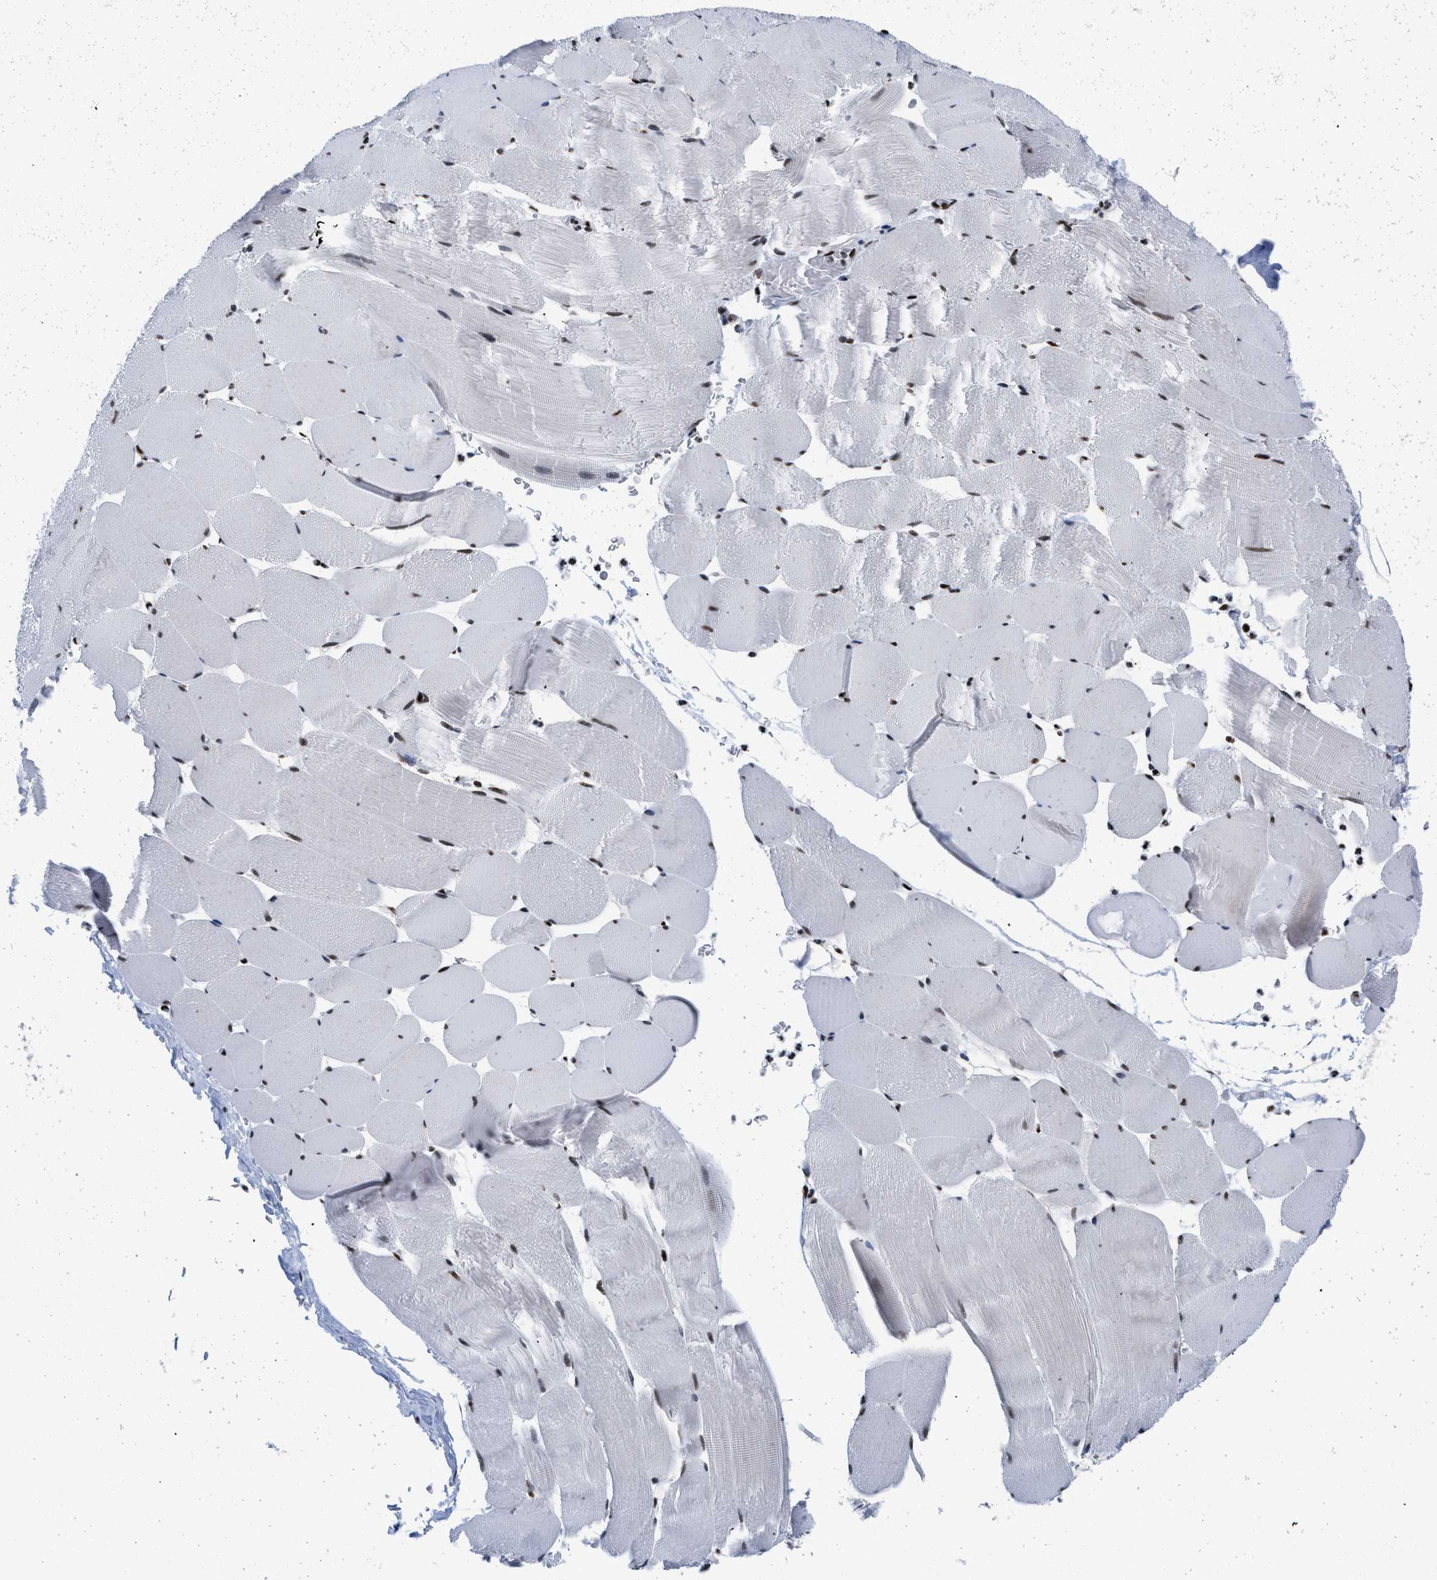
{"staining": {"intensity": "strong", "quantity": "25%-75%", "location": "nuclear"}, "tissue": "skeletal muscle", "cell_type": "Myocytes", "image_type": "normal", "snomed": [{"axis": "morphology", "description": "Normal tissue, NOS"}, {"axis": "topography", "description": "Skeletal muscle"}], "caption": "A brown stain highlights strong nuclear expression of a protein in myocytes of benign skeletal muscle.", "gene": "CREB1", "patient": {"sex": "male", "age": 62}}